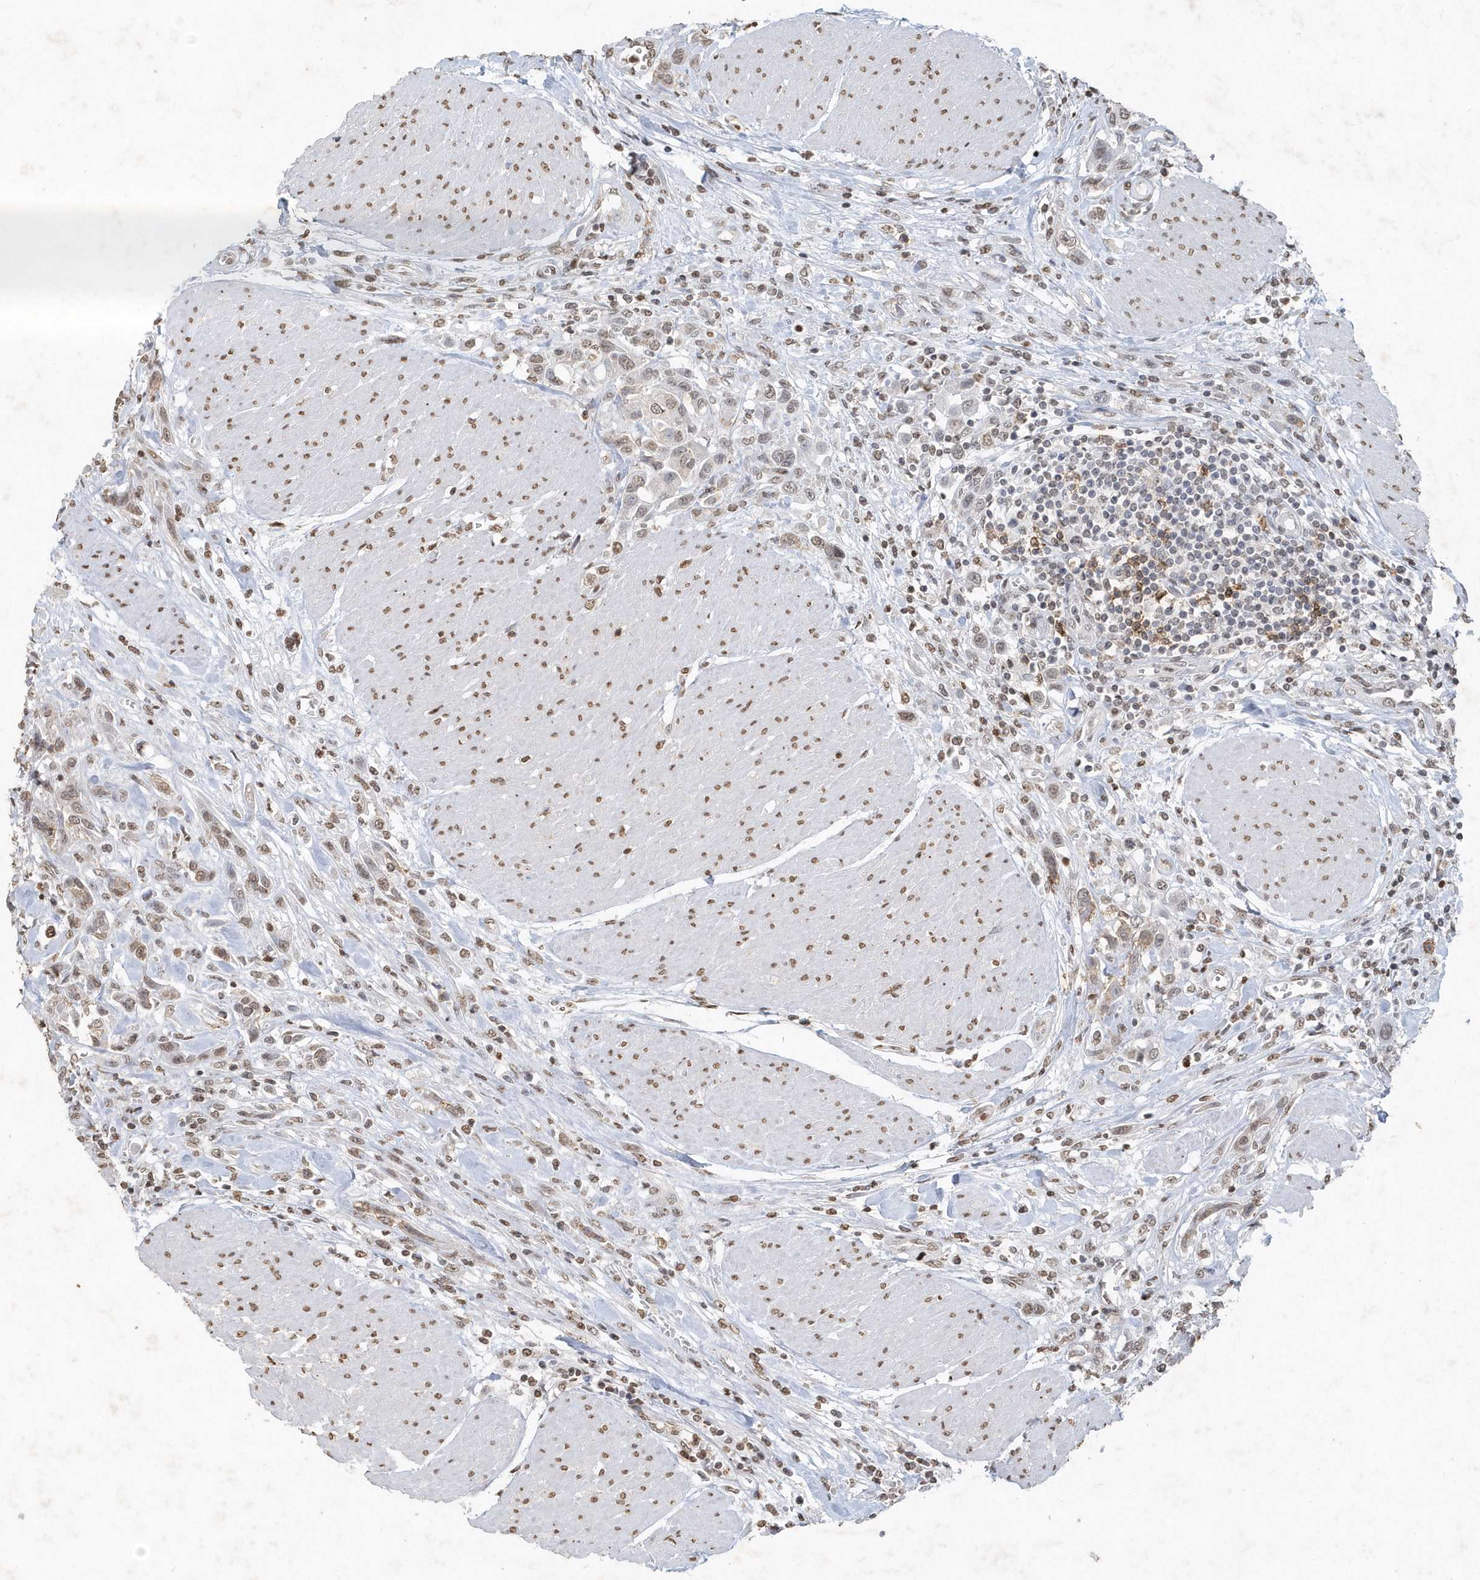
{"staining": {"intensity": "moderate", "quantity": ">75%", "location": "nuclear"}, "tissue": "urothelial cancer", "cell_type": "Tumor cells", "image_type": "cancer", "snomed": [{"axis": "morphology", "description": "Urothelial carcinoma, High grade"}, {"axis": "topography", "description": "Urinary bladder"}], "caption": "Tumor cells demonstrate medium levels of moderate nuclear positivity in approximately >75% of cells in urothelial cancer. Ihc stains the protein in brown and the nuclei are stained blue.", "gene": "PDCD1", "patient": {"sex": "male", "age": 50}}